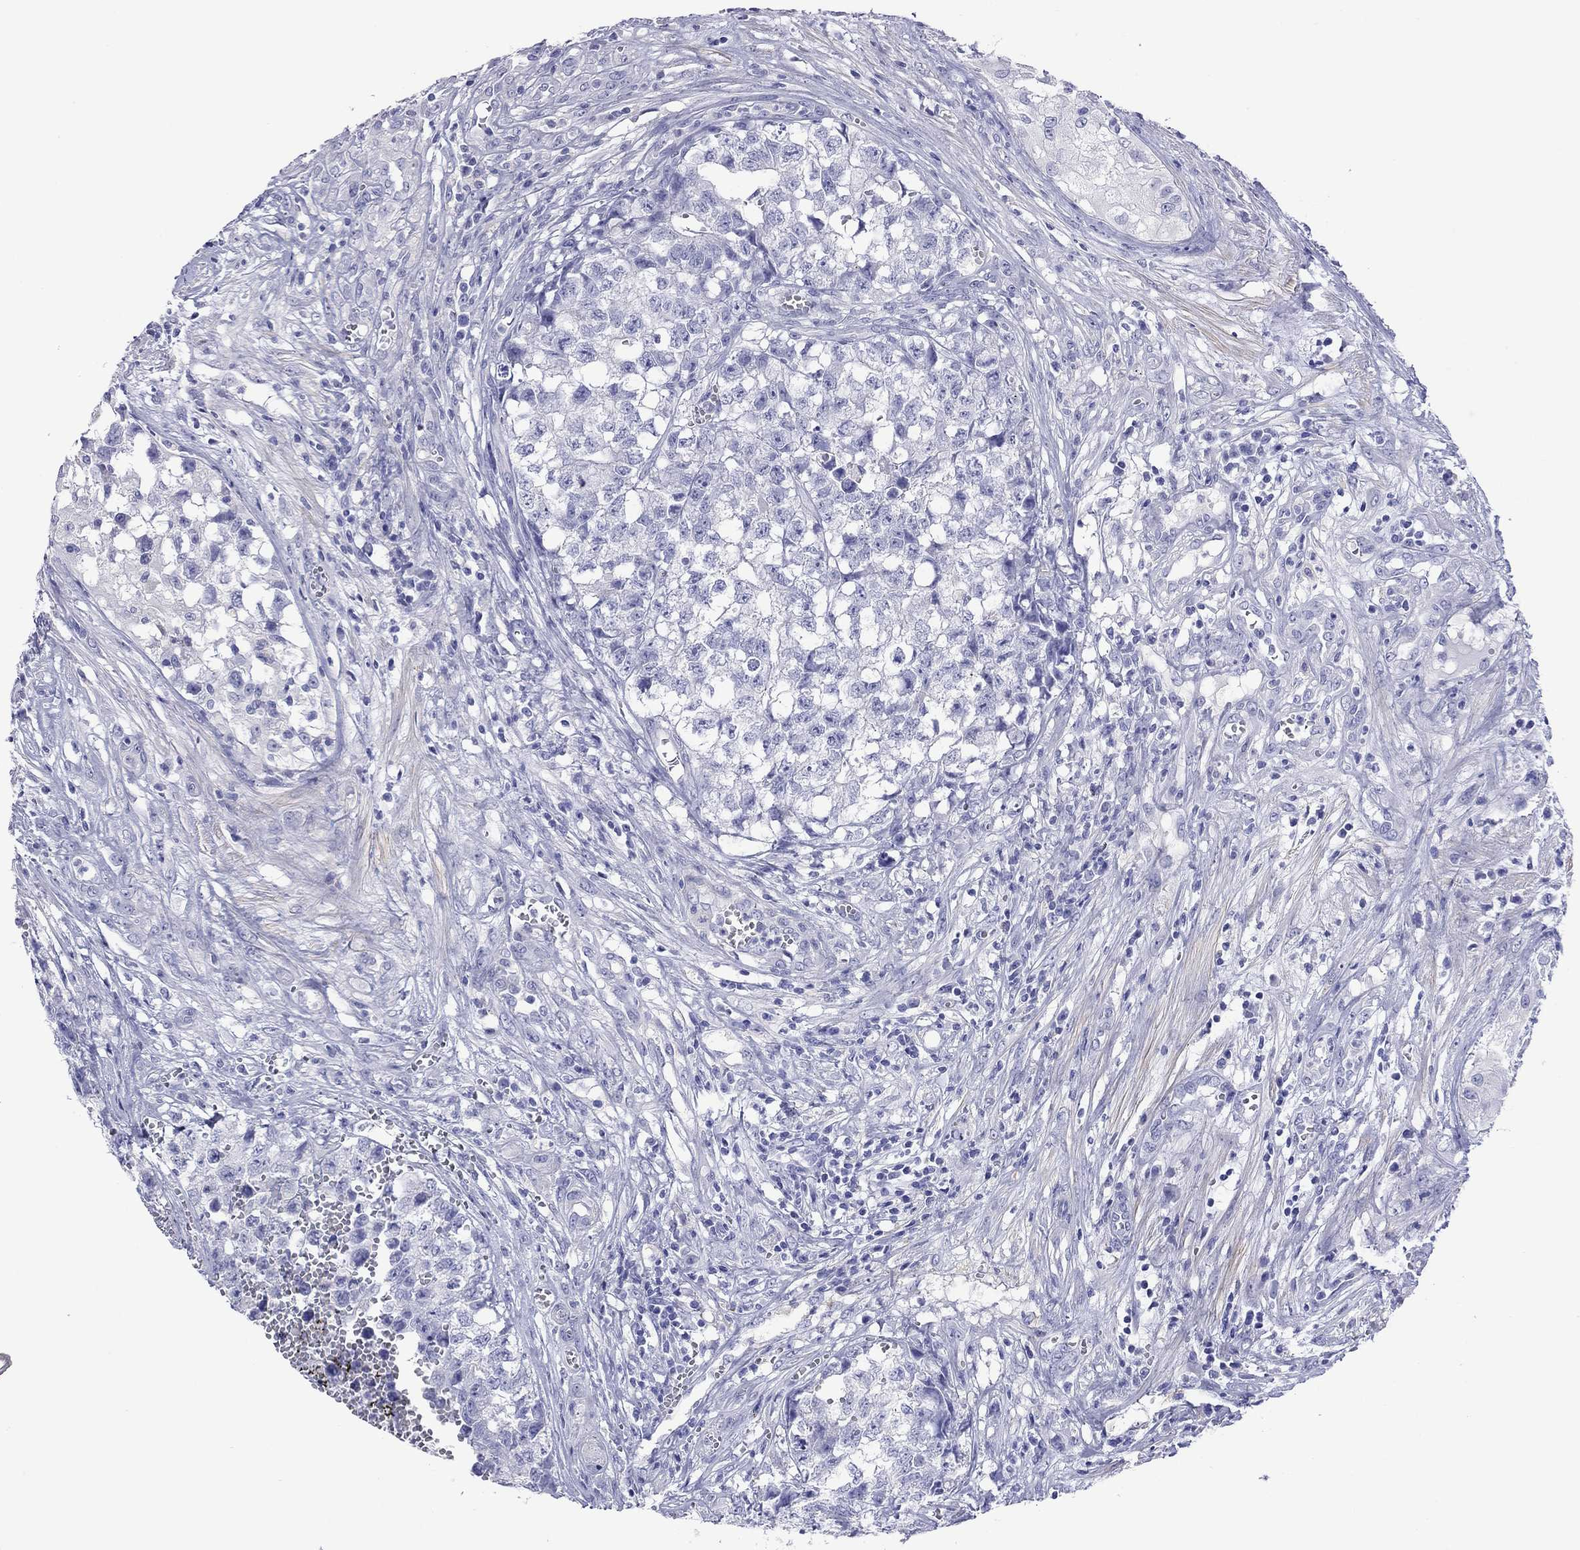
{"staining": {"intensity": "negative", "quantity": "none", "location": "none"}, "tissue": "testis cancer", "cell_type": "Tumor cells", "image_type": "cancer", "snomed": [{"axis": "morphology", "description": "Seminoma, NOS"}, {"axis": "morphology", "description": "Carcinoma, Embryonal, NOS"}, {"axis": "topography", "description": "Testis"}], "caption": "Immunohistochemistry (IHC) of human seminoma (testis) displays no staining in tumor cells.", "gene": "KIAA2012", "patient": {"sex": "male", "age": 22}}